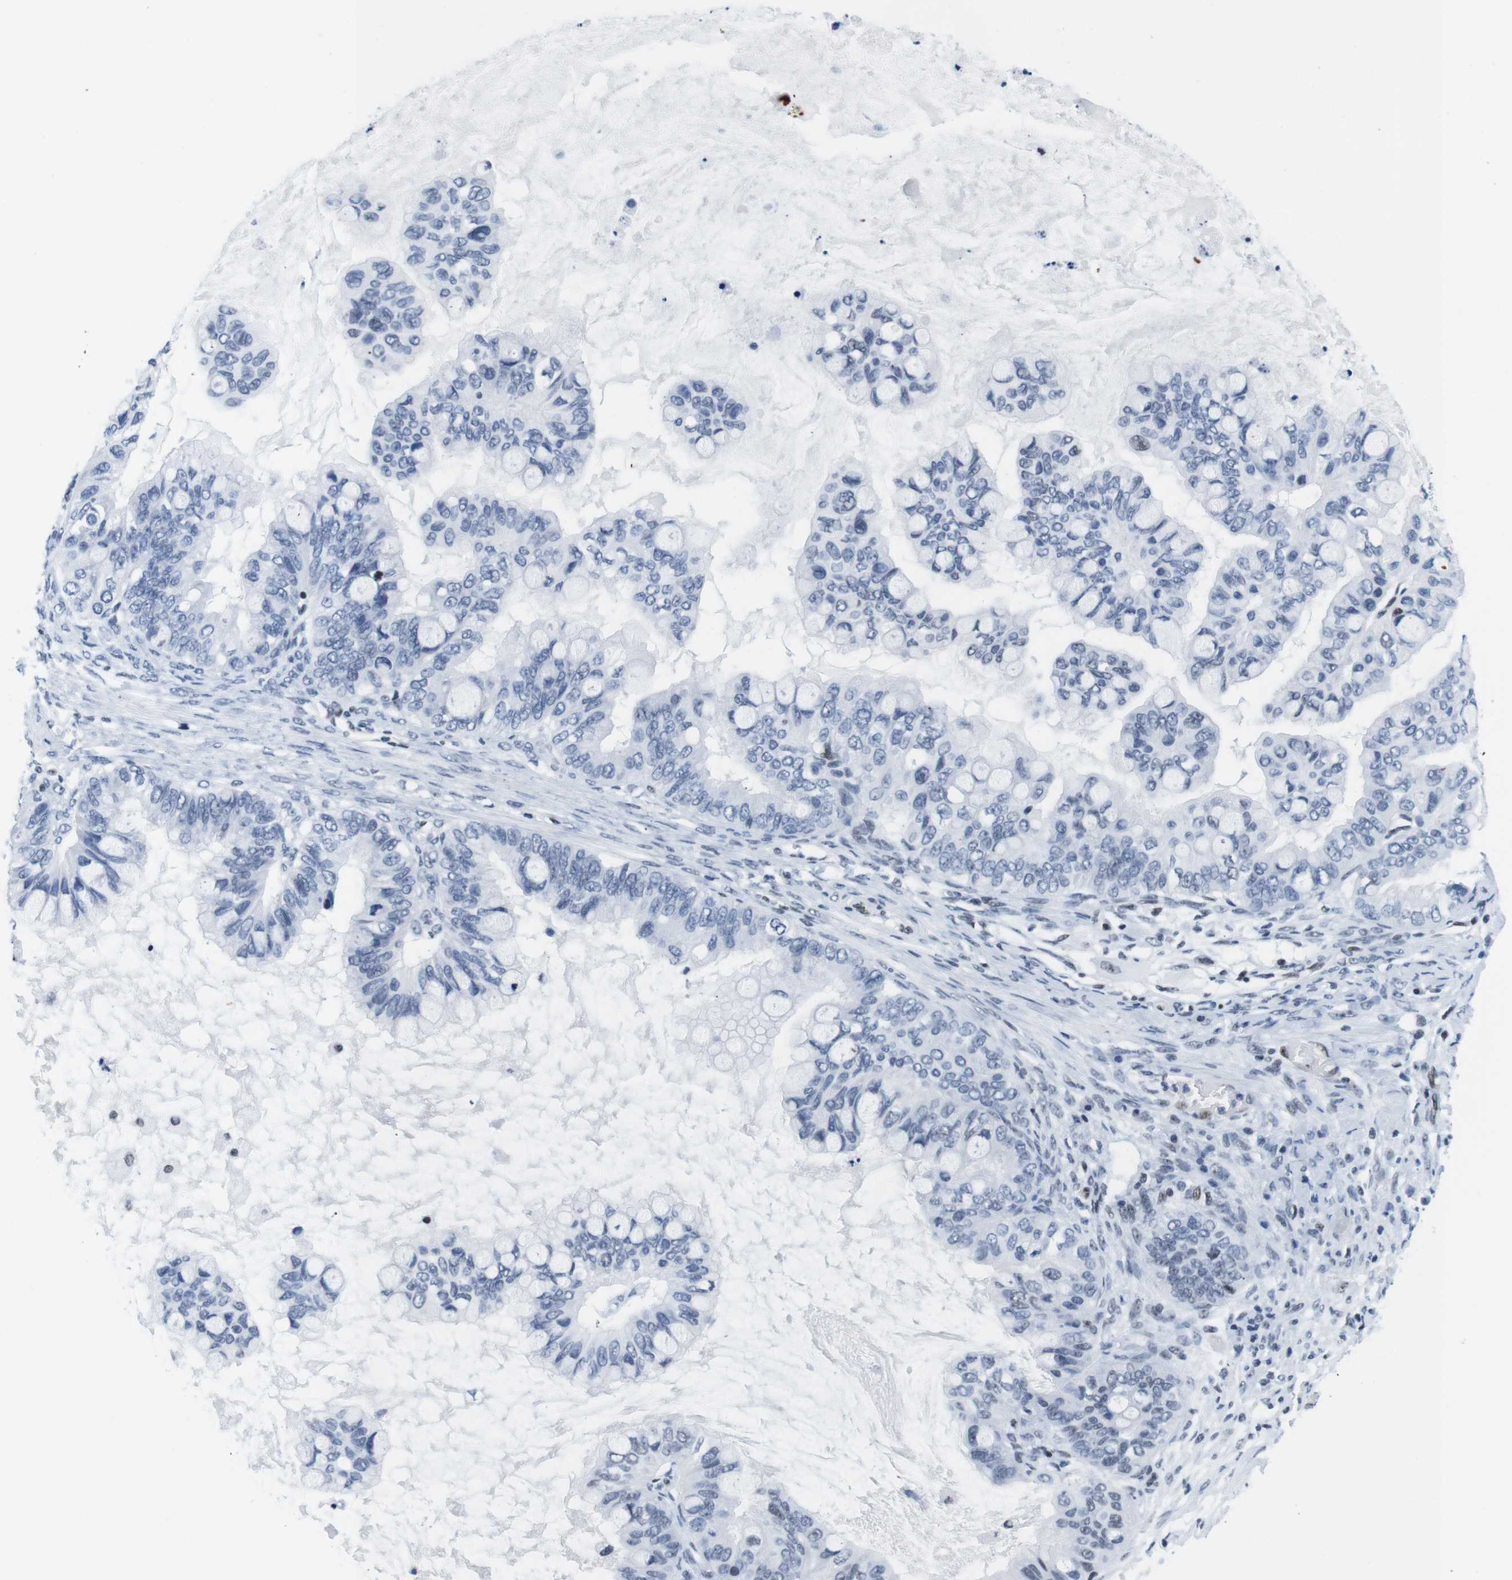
{"staining": {"intensity": "negative", "quantity": "none", "location": "none"}, "tissue": "ovarian cancer", "cell_type": "Tumor cells", "image_type": "cancer", "snomed": [{"axis": "morphology", "description": "Cystadenocarcinoma, mucinous, NOS"}, {"axis": "topography", "description": "Ovary"}], "caption": "Ovarian cancer (mucinous cystadenocarcinoma) stained for a protein using immunohistochemistry (IHC) reveals no positivity tumor cells.", "gene": "IFI16", "patient": {"sex": "female", "age": 80}}